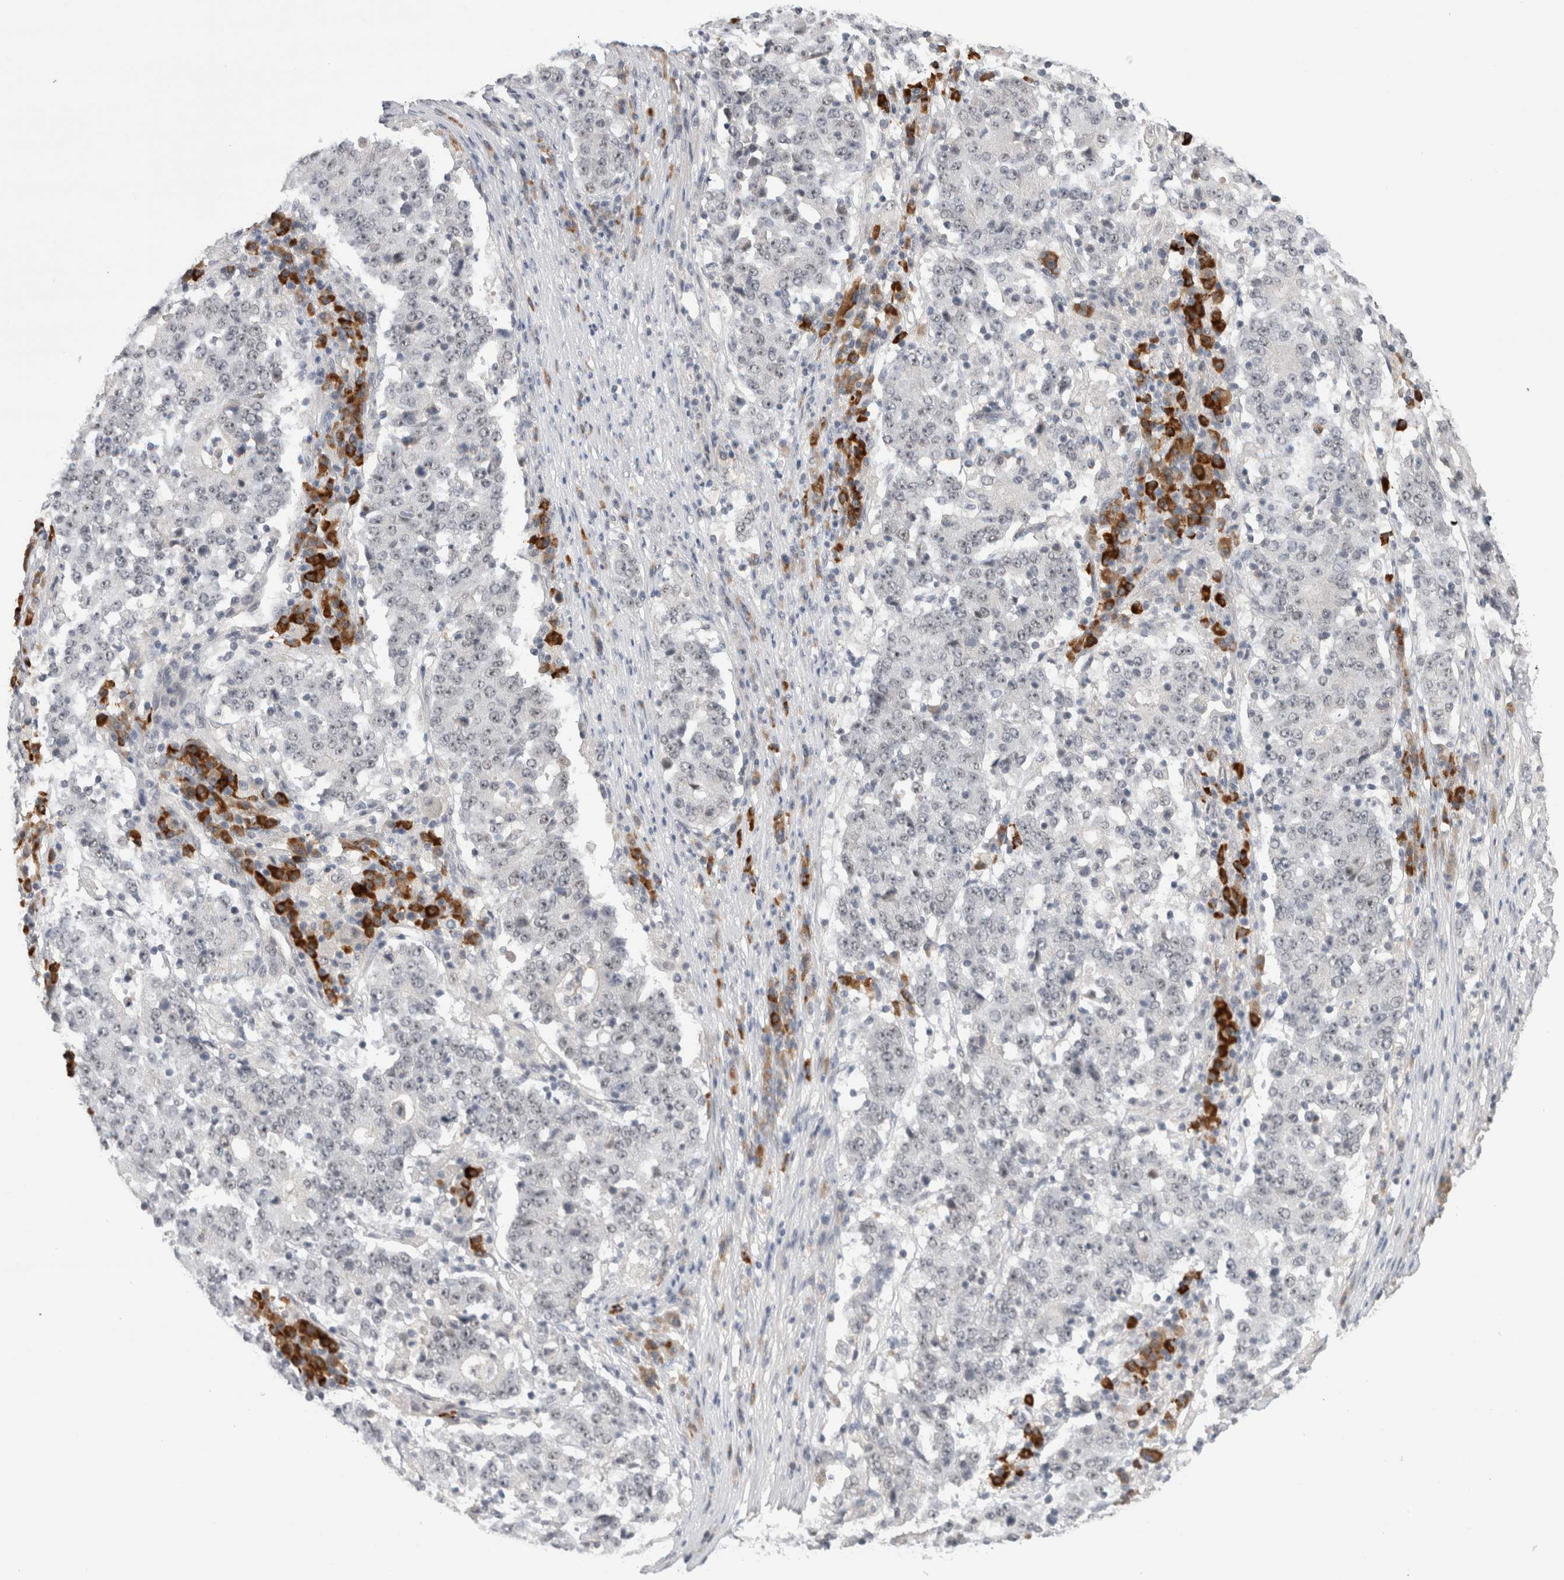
{"staining": {"intensity": "negative", "quantity": "none", "location": "none"}, "tissue": "stomach cancer", "cell_type": "Tumor cells", "image_type": "cancer", "snomed": [{"axis": "morphology", "description": "Adenocarcinoma, NOS"}, {"axis": "topography", "description": "Stomach"}], "caption": "An image of human stomach adenocarcinoma is negative for staining in tumor cells.", "gene": "ZNF24", "patient": {"sex": "male", "age": 59}}